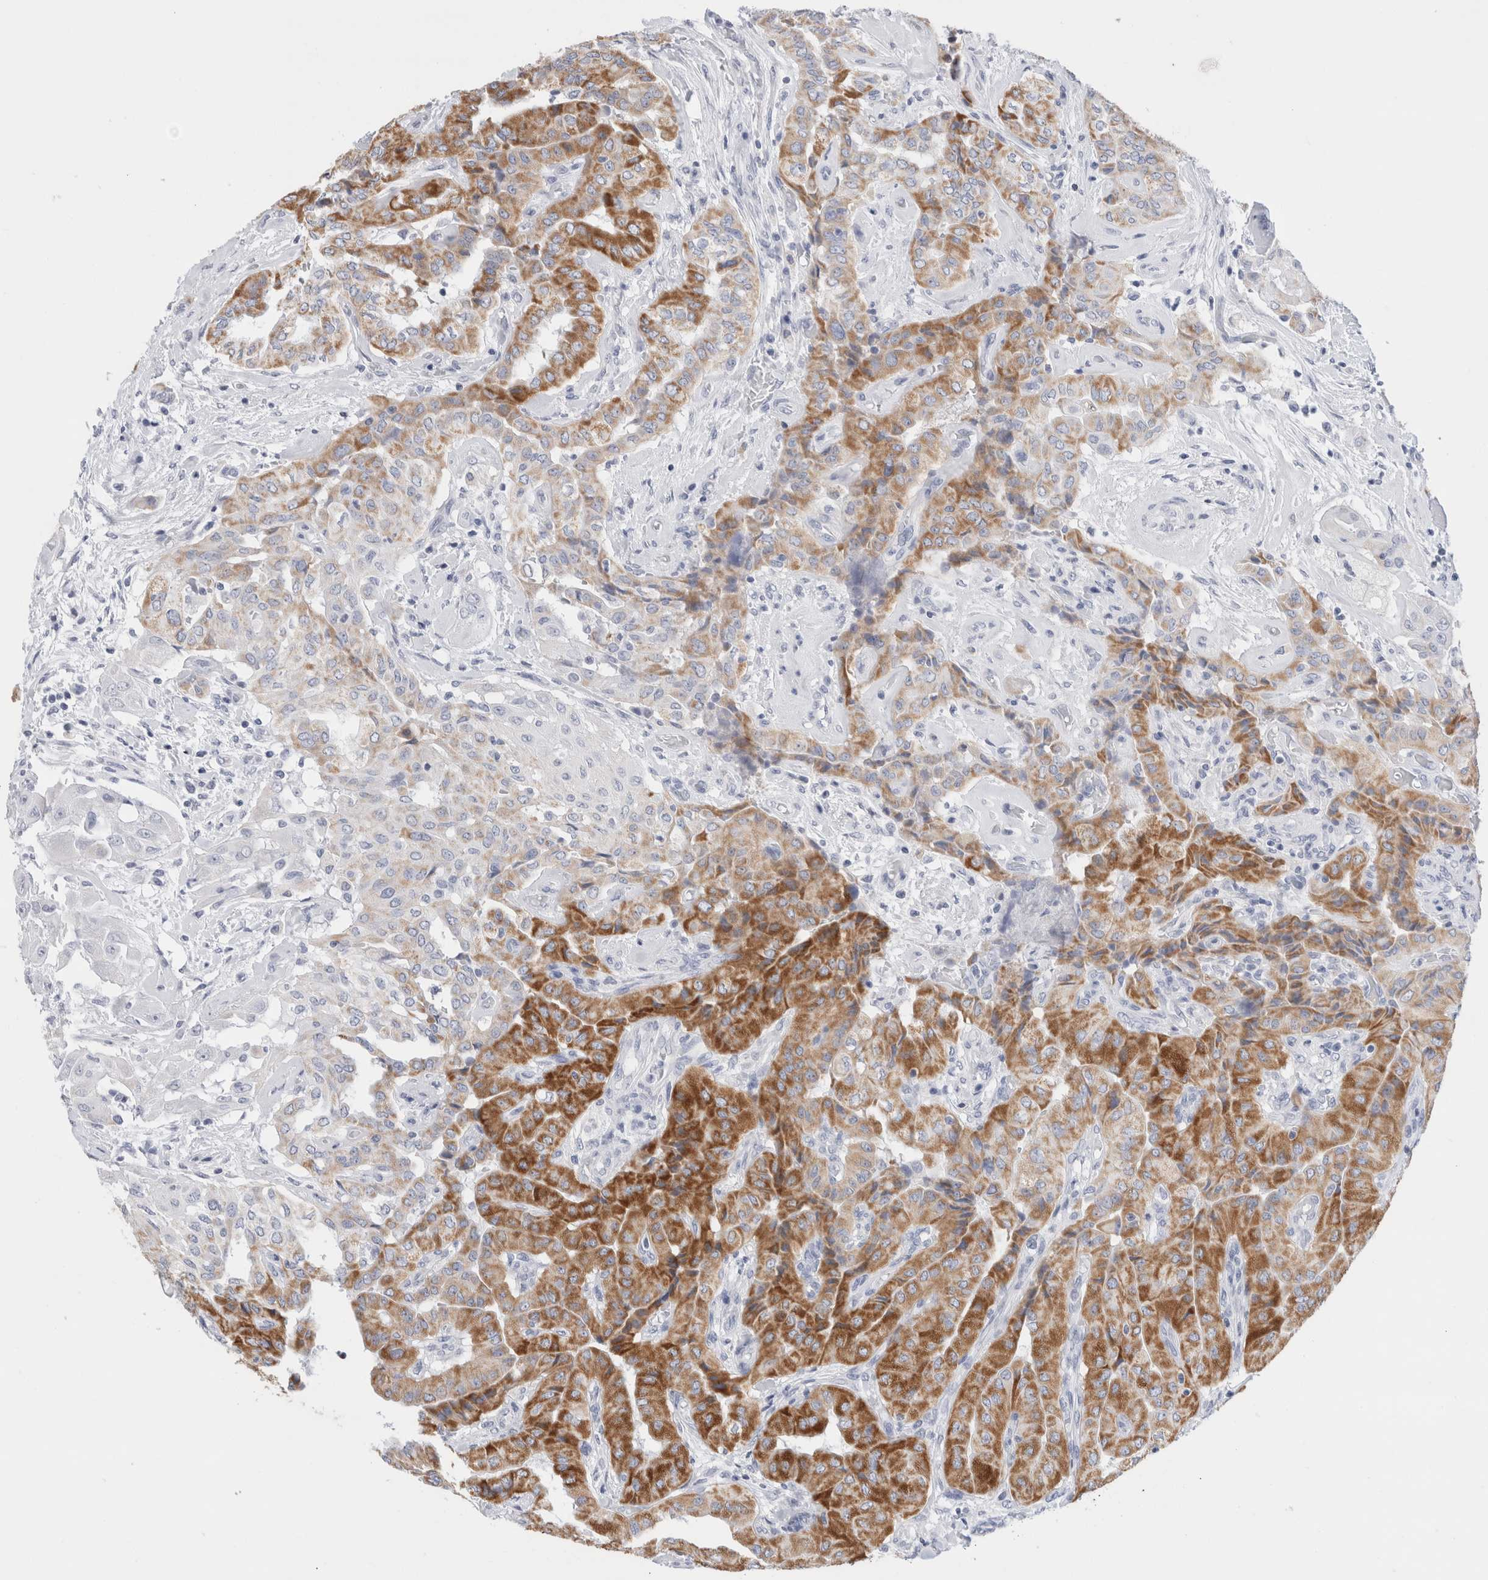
{"staining": {"intensity": "strong", "quantity": "25%-75%", "location": "cytoplasmic/membranous"}, "tissue": "thyroid cancer", "cell_type": "Tumor cells", "image_type": "cancer", "snomed": [{"axis": "morphology", "description": "Papillary adenocarcinoma, NOS"}, {"axis": "topography", "description": "Thyroid gland"}], "caption": "Approximately 25%-75% of tumor cells in papillary adenocarcinoma (thyroid) reveal strong cytoplasmic/membranous protein staining as visualized by brown immunohistochemical staining.", "gene": "ECHDC2", "patient": {"sex": "female", "age": 59}}